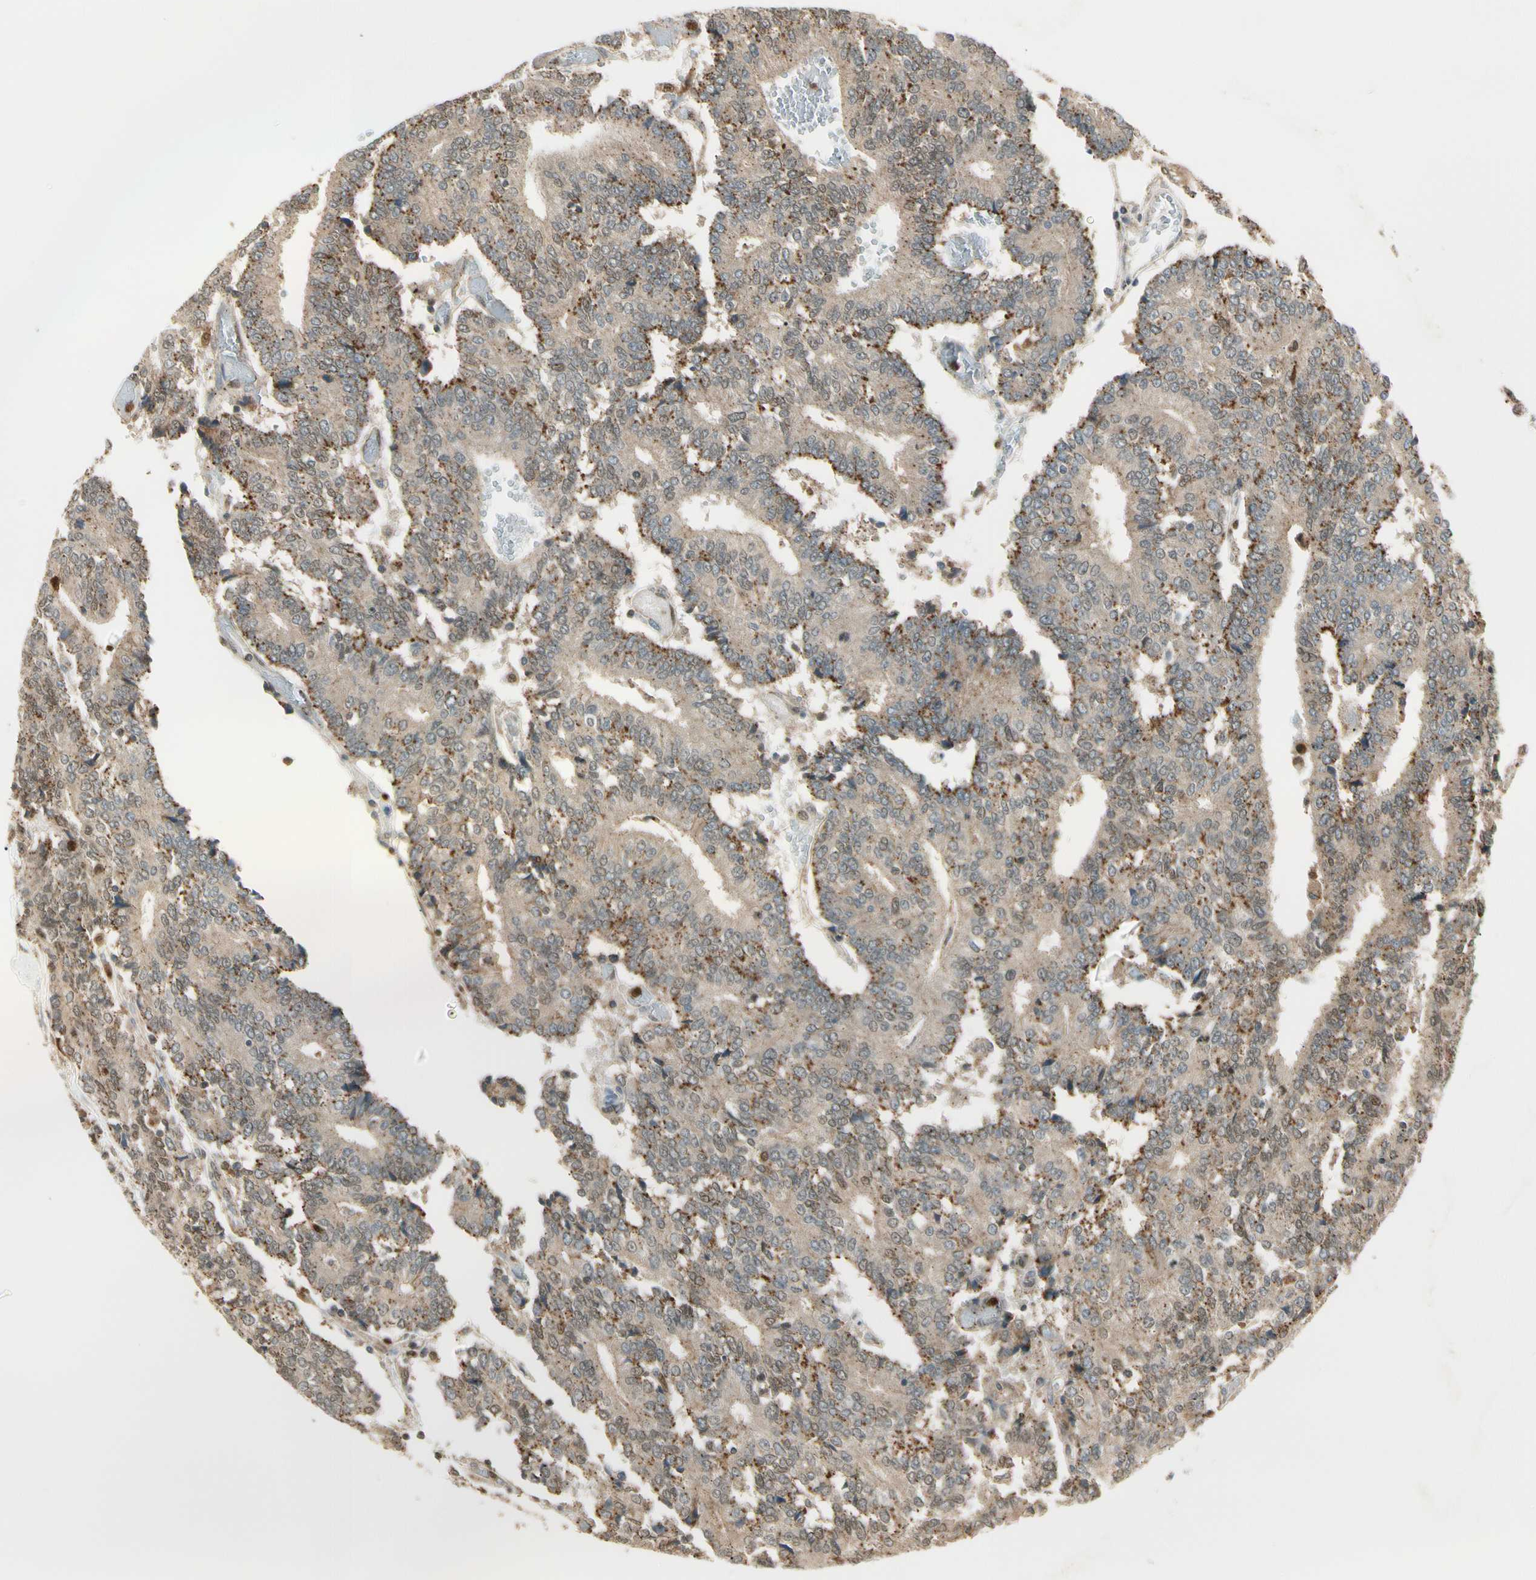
{"staining": {"intensity": "moderate", "quantity": "<25%", "location": "cytoplasmic/membranous"}, "tissue": "prostate cancer", "cell_type": "Tumor cells", "image_type": "cancer", "snomed": [{"axis": "morphology", "description": "Adenocarcinoma, High grade"}, {"axis": "topography", "description": "Prostate"}], "caption": "Immunohistochemistry (DAB) staining of human prostate high-grade adenocarcinoma demonstrates moderate cytoplasmic/membranous protein positivity in about <25% of tumor cells. (DAB IHC with brightfield microscopy, high magnification).", "gene": "LTA4H", "patient": {"sex": "male", "age": 55}}